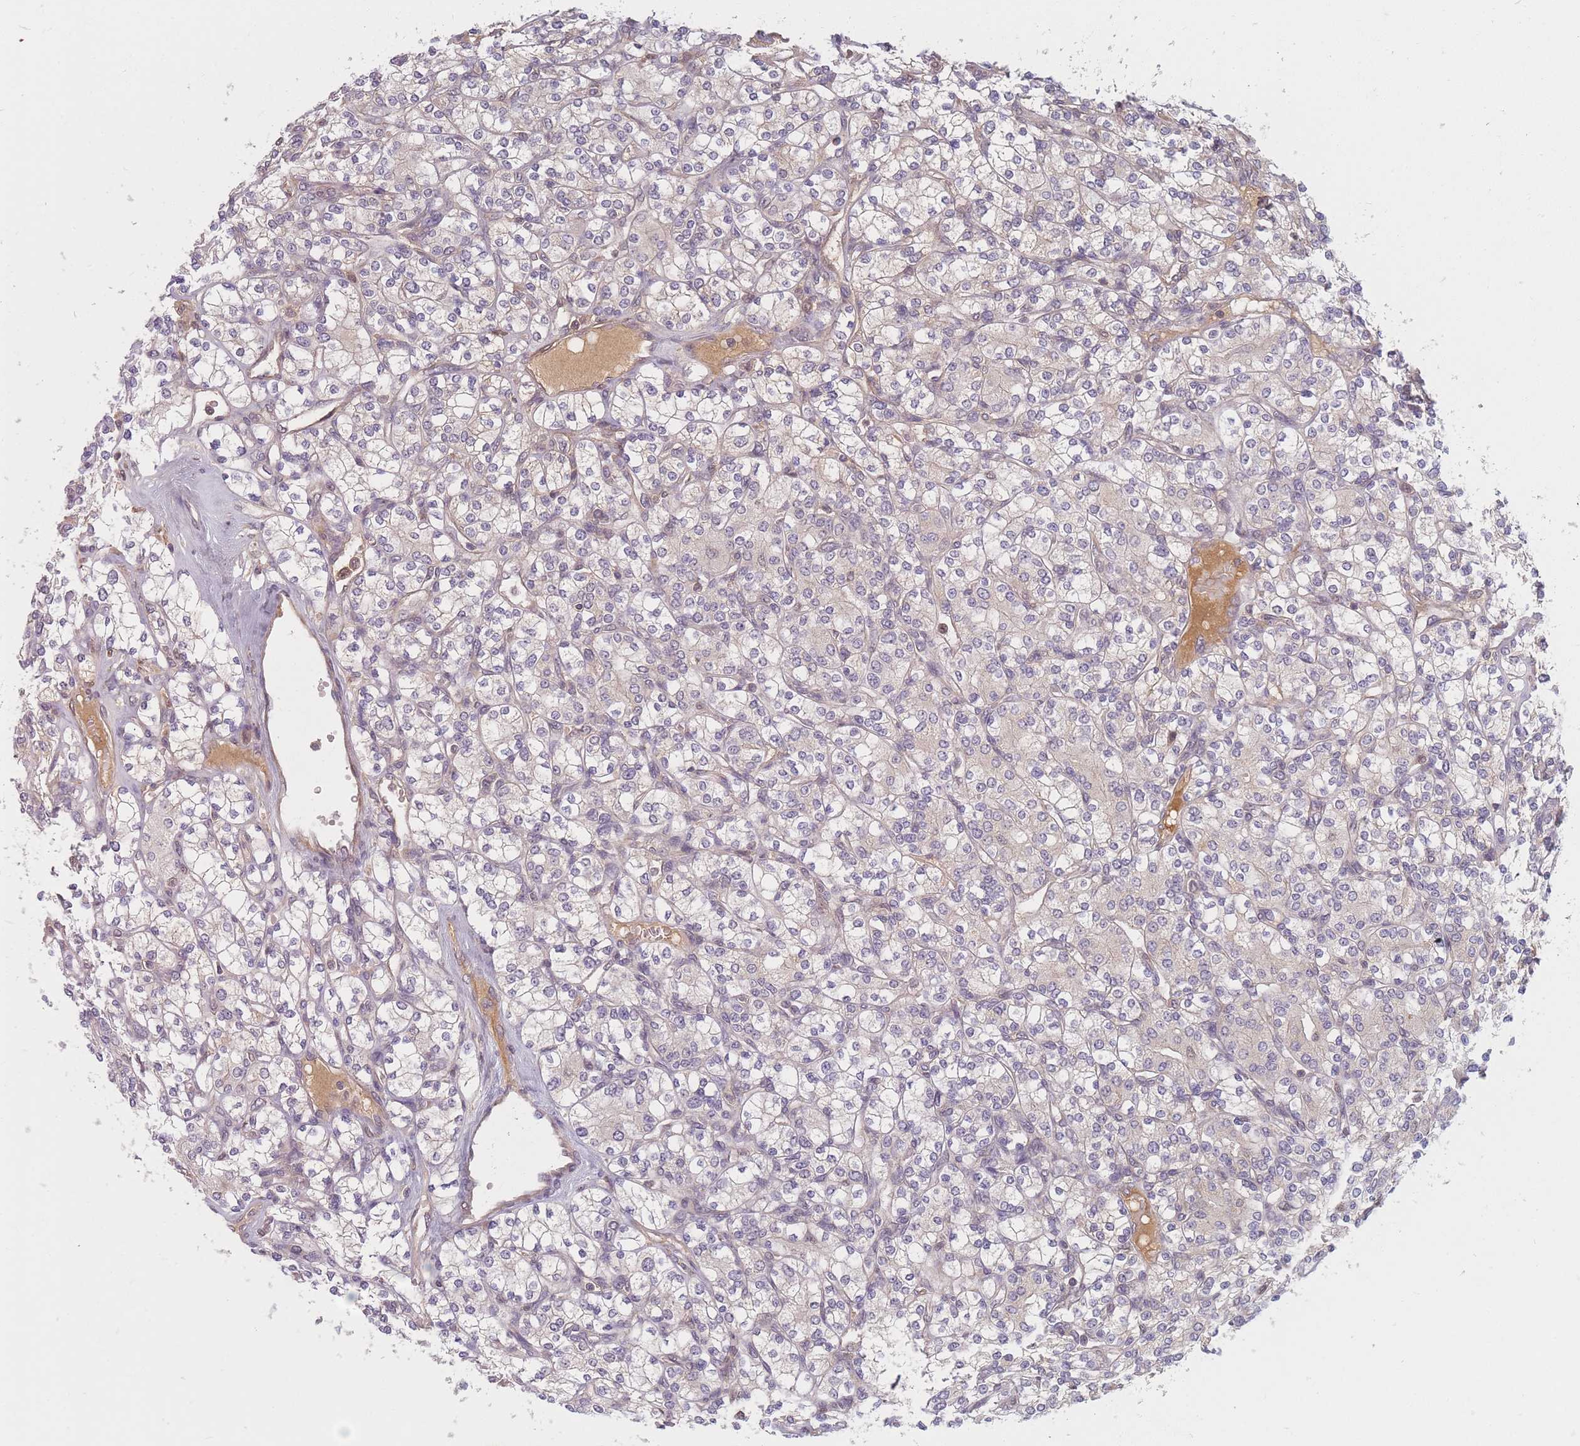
{"staining": {"intensity": "negative", "quantity": "none", "location": "none"}, "tissue": "renal cancer", "cell_type": "Tumor cells", "image_type": "cancer", "snomed": [{"axis": "morphology", "description": "Adenocarcinoma, NOS"}, {"axis": "topography", "description": "Kidney"}], "caption": "DAB (3,3'-diaminobenzidine) immunohistochemical staining of human renal cancer demonstrates no significant positivity in tumor cells.", "gene": "FAM153A", "patient": {"sex": "male", "age": 77}}